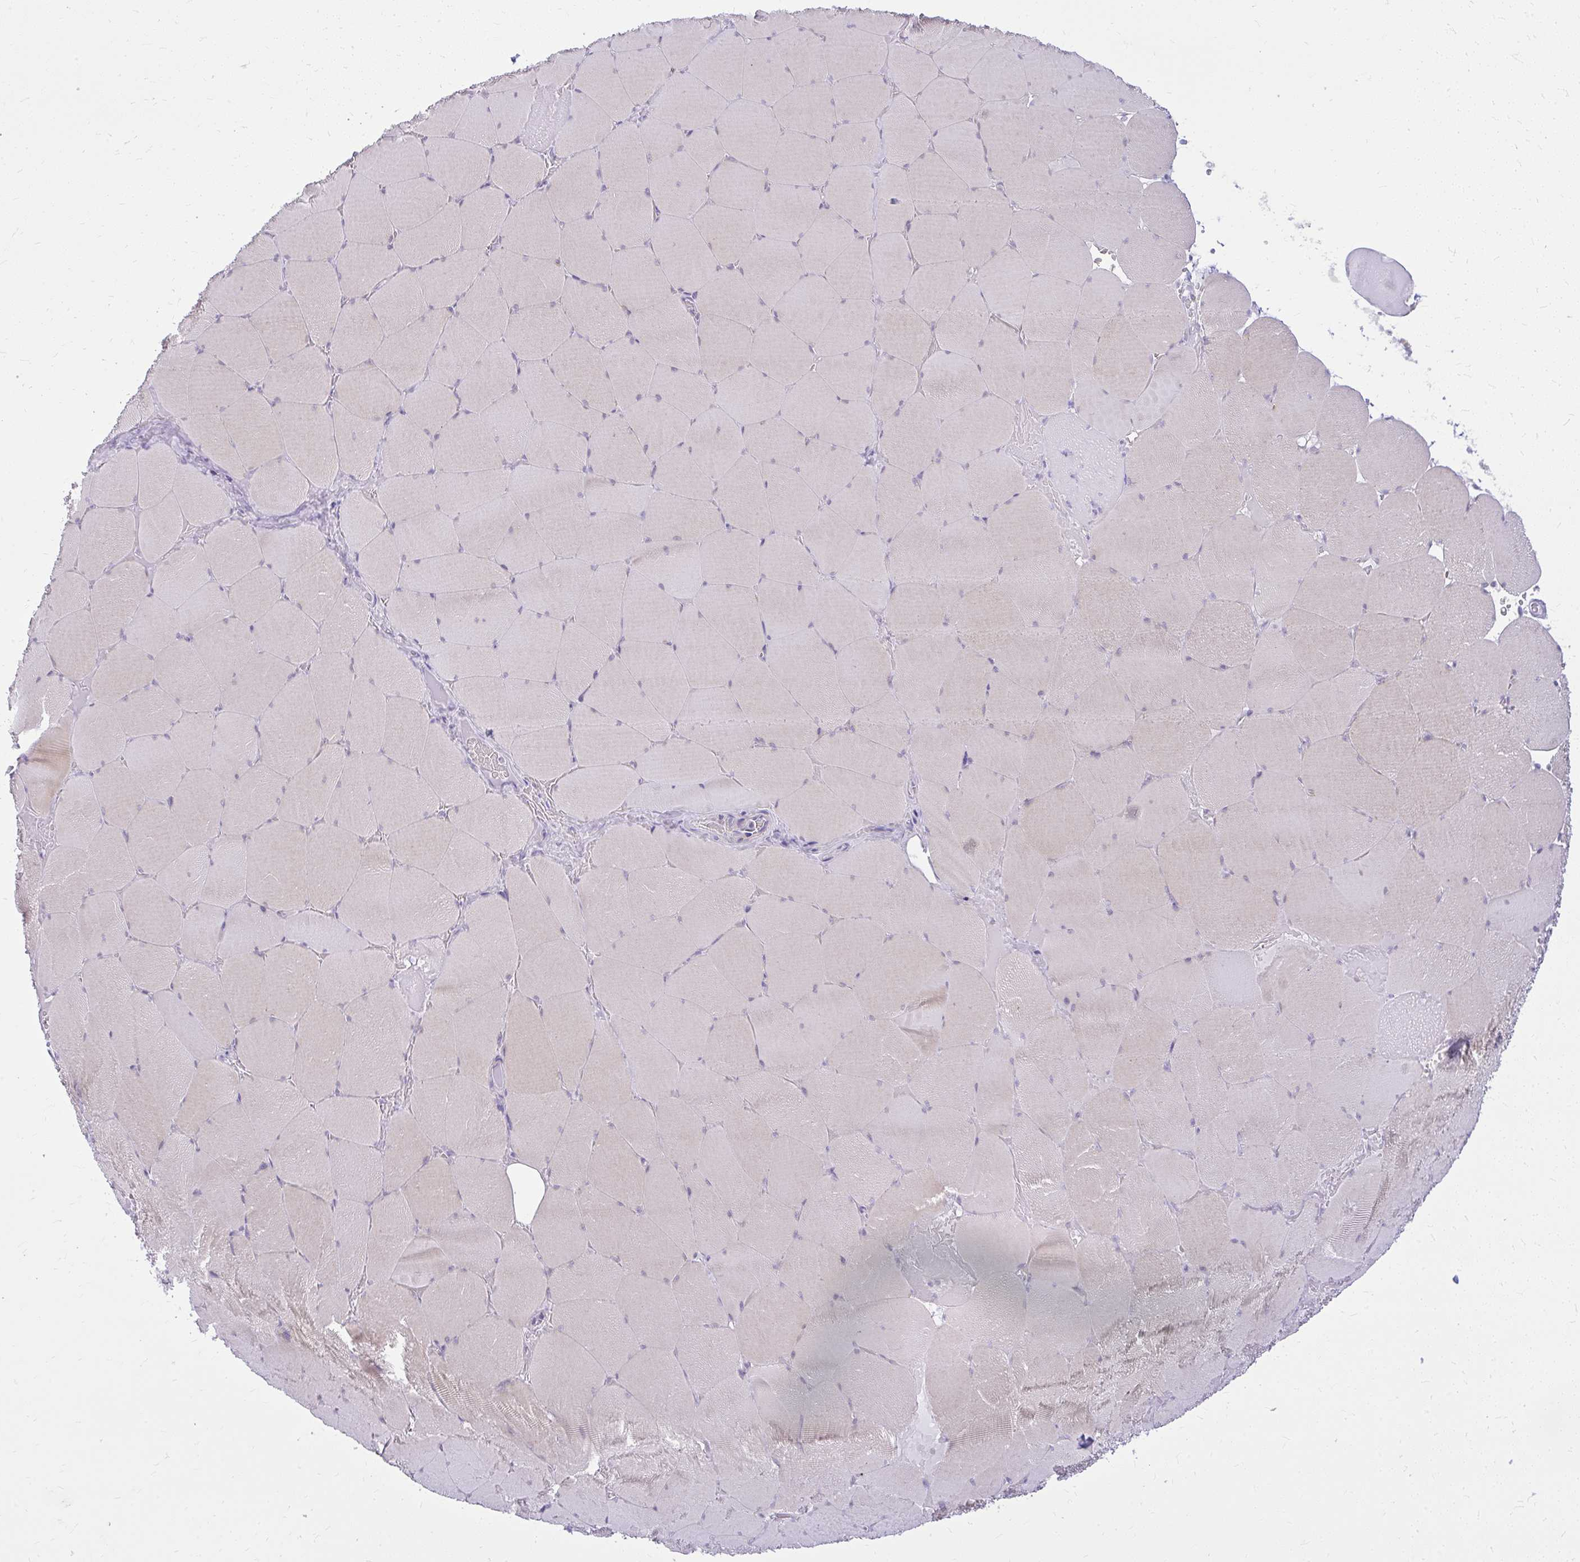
{"staining": {"intensity": "weak", "quantity": "<25%", "location": "cytoplasmic/membranous"}, "tissue": "skeletal muscle", "cell_type": "Myocytes", "image_type": "normal", "snomed": [{"axis": "morphology", "description": "Normal tissue, NOS"}, {"axis": "topography", "description": "Skeletal muscle"}, {"axis": "topography", "description": "Head-Neck"}], "caption": "Photomicrograph shows no significant protein positivity in myocytes of benign skeletal muscle. Nuclei are stained in blue.", "gene": "PRAP1", "patient": {"sex": "male", "age": 66}}